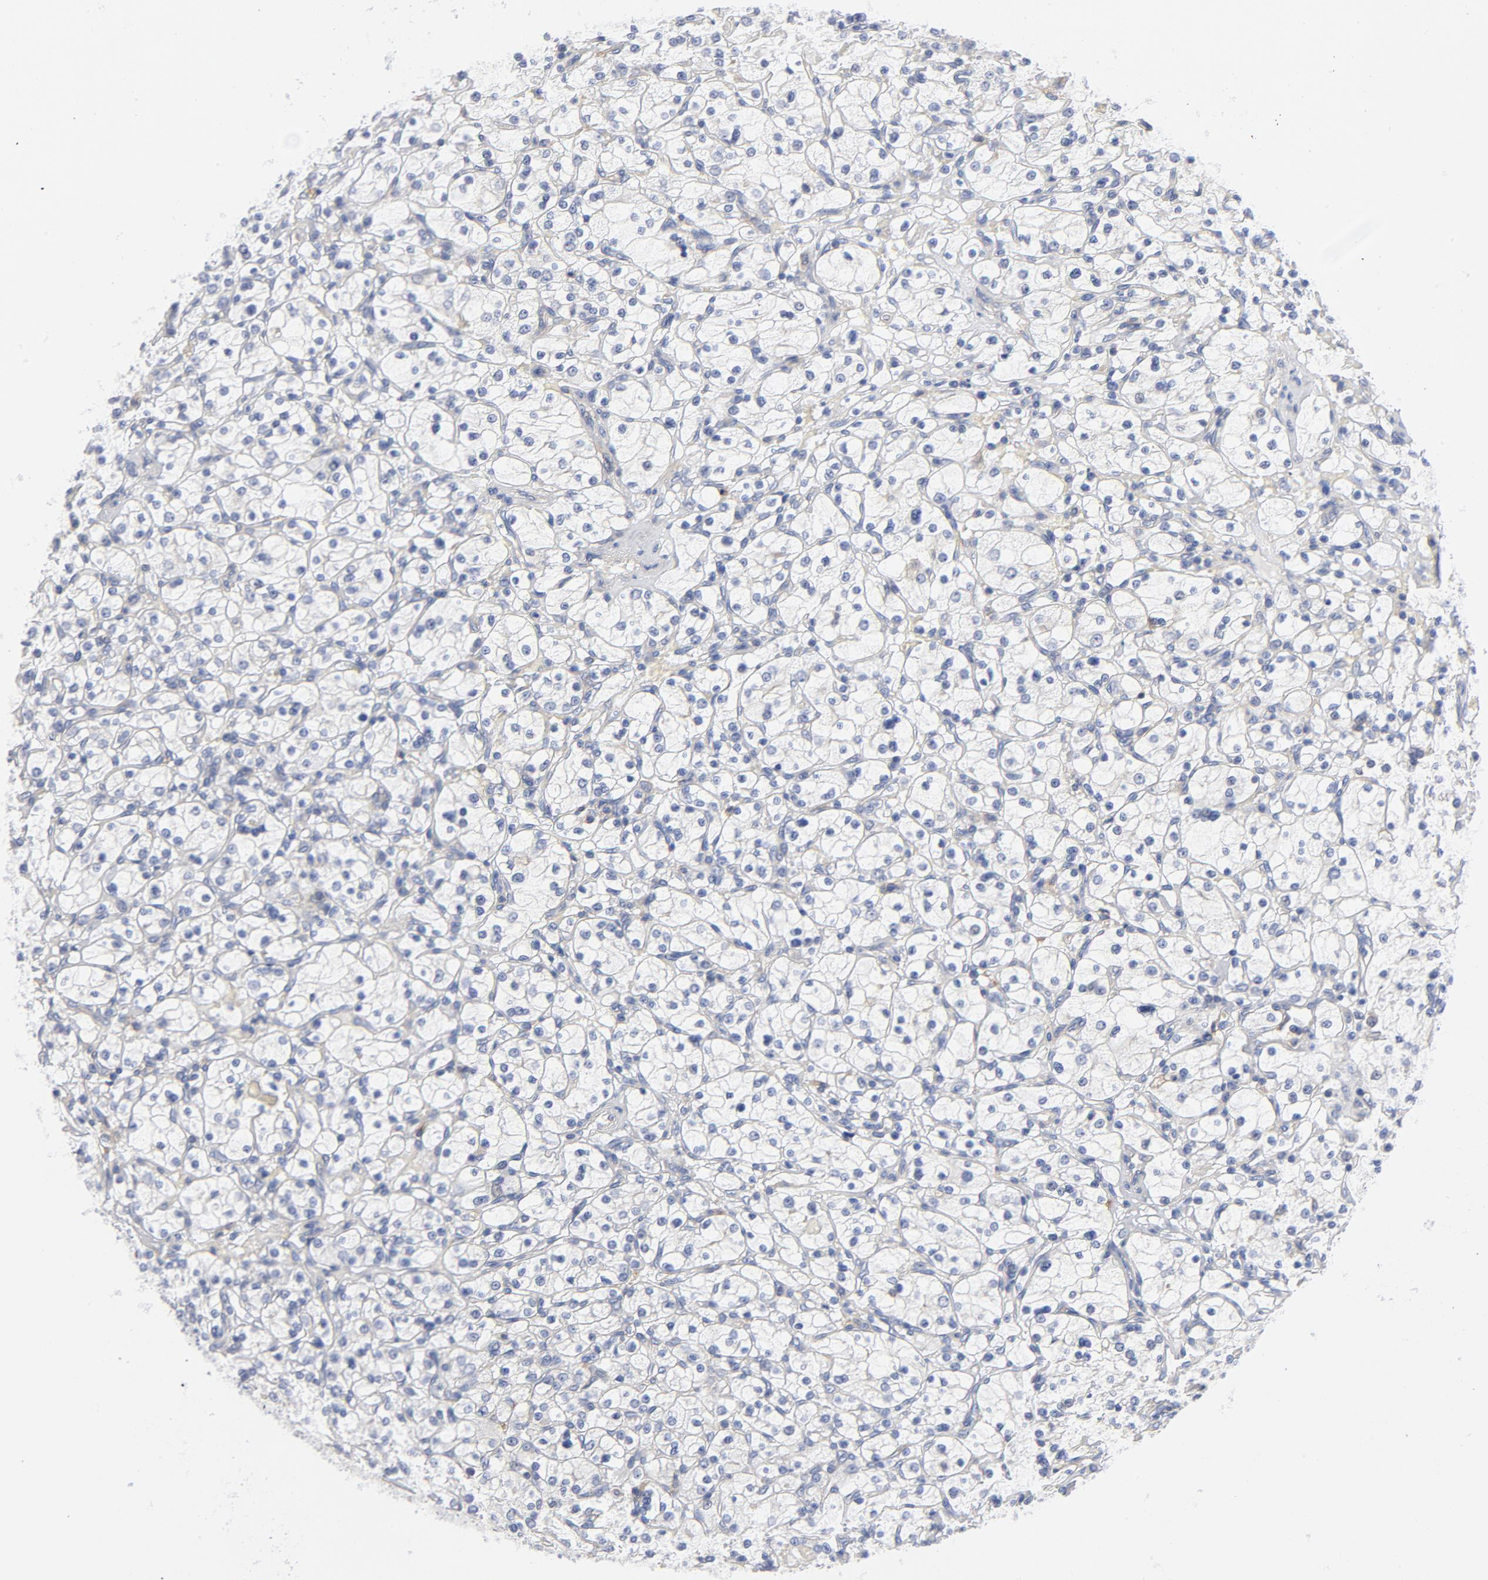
{"staining": {"intensity": "negative", "quantity": "none", "location": "none"}, "tissue": "renal cancer", "cell_type": "Tumor cells", "image_type": "cancer", "snomed": [{"axis": "morphology", "description": "Adenocarcinoma, NOS"}, {"axis": "topography", "description": "Kidney"}], "caption": "Tumor cells are negative for protein expression in human renal adenocarcinoma.", "gene": "CD86", "patient": {"sex": "female", "age": 83}}